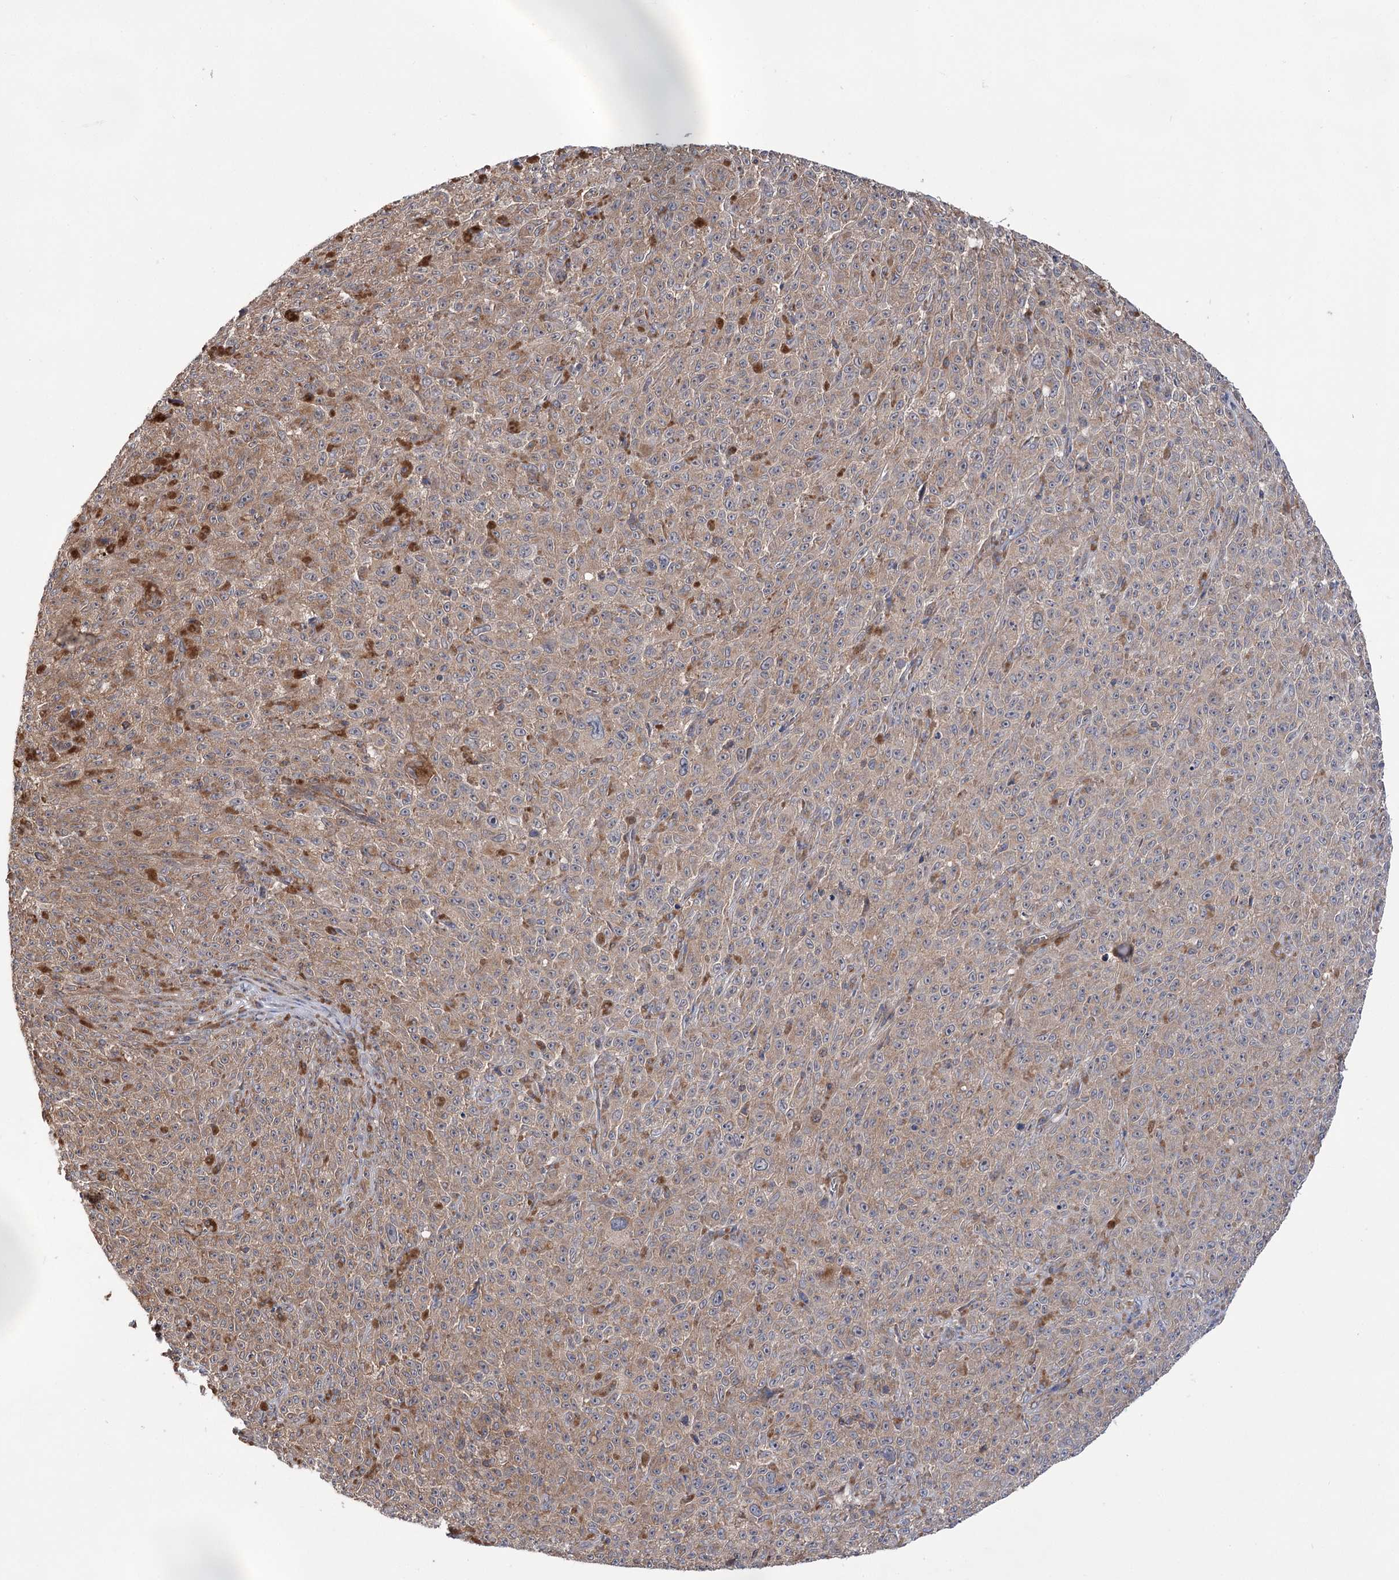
{"staining": {"intensity": "weak", "quantity": "25%-75%", "location": "cytoplasmic/membranous"}, "tissue": "melanoma", "cell_type": "Tumor cells", "image_type": "cancer", "snomed": [{"axis": "morphology", "description": "Malignant melanoma, NOS"}, {"axis": "topography", "description": "Skin"}], "caption": "Protein staining of melanoma tissue displays weak cytoplasmic/membranous staining in approximately 25%-75% of tumor cells.", "gene": "VPS37B", "patient": {"sex": "female", "age": 82}}